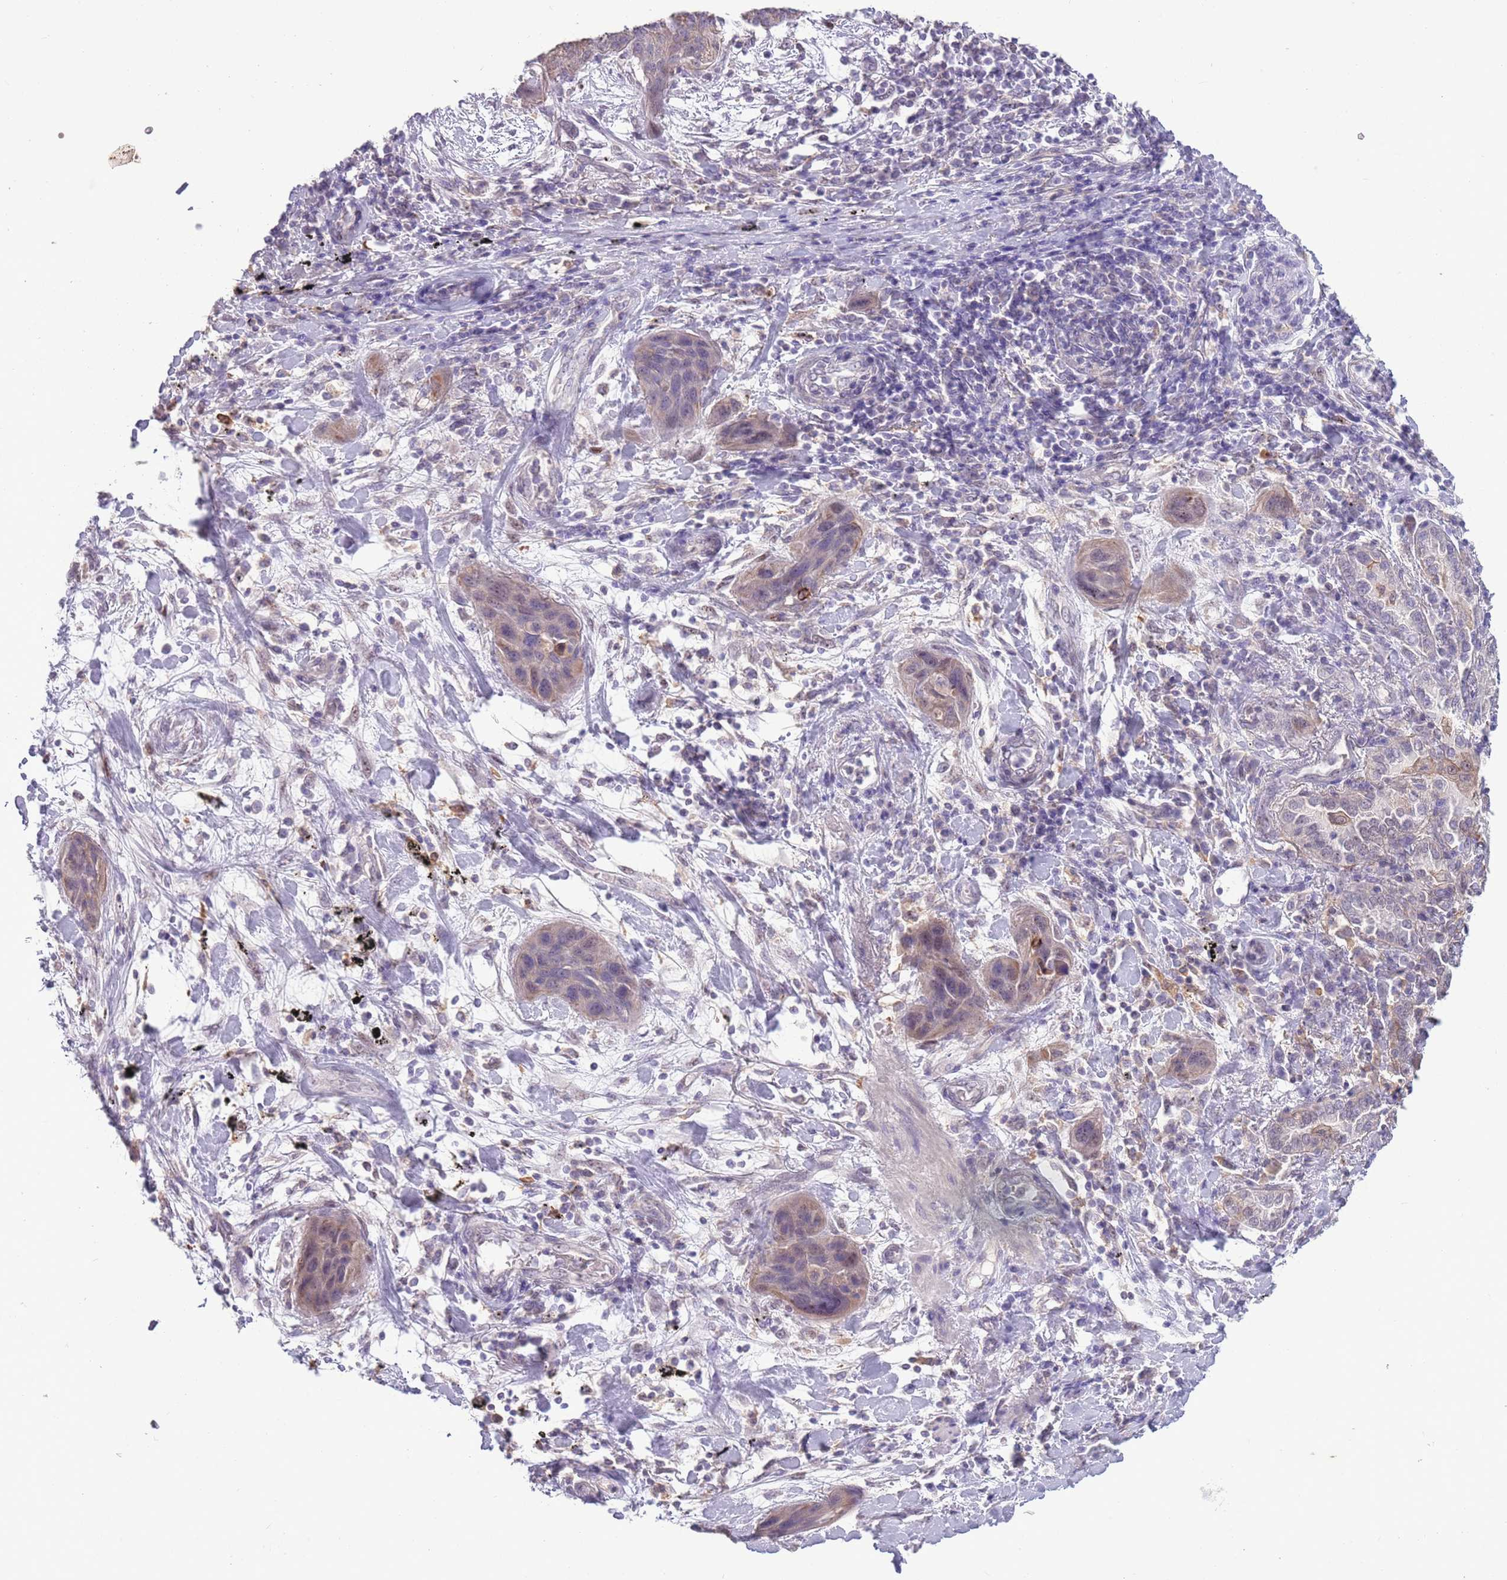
{"staining": {"intensity": "weak", "quantity": "<25%", "location": "cytoplasmic/membranous"}, "tissue": "lung cancer", "cell_type": "Tumor cells", "image_type": "cancer", "snomed": [{"axis": "morphology", "description": "Squamous cell carcinoma, NOS"}, {"axis": "topography", "description": "Lung"}], "caption": "Immunohistochemistry (IHC) of lung cancer exhibits no expression in tumor cells. (DAB (3,3'-diaminobenzidine) immunohistochemistry, high magnification).", "gene": "CAPN9", "patient": {"sex": "female", "age": 70}}